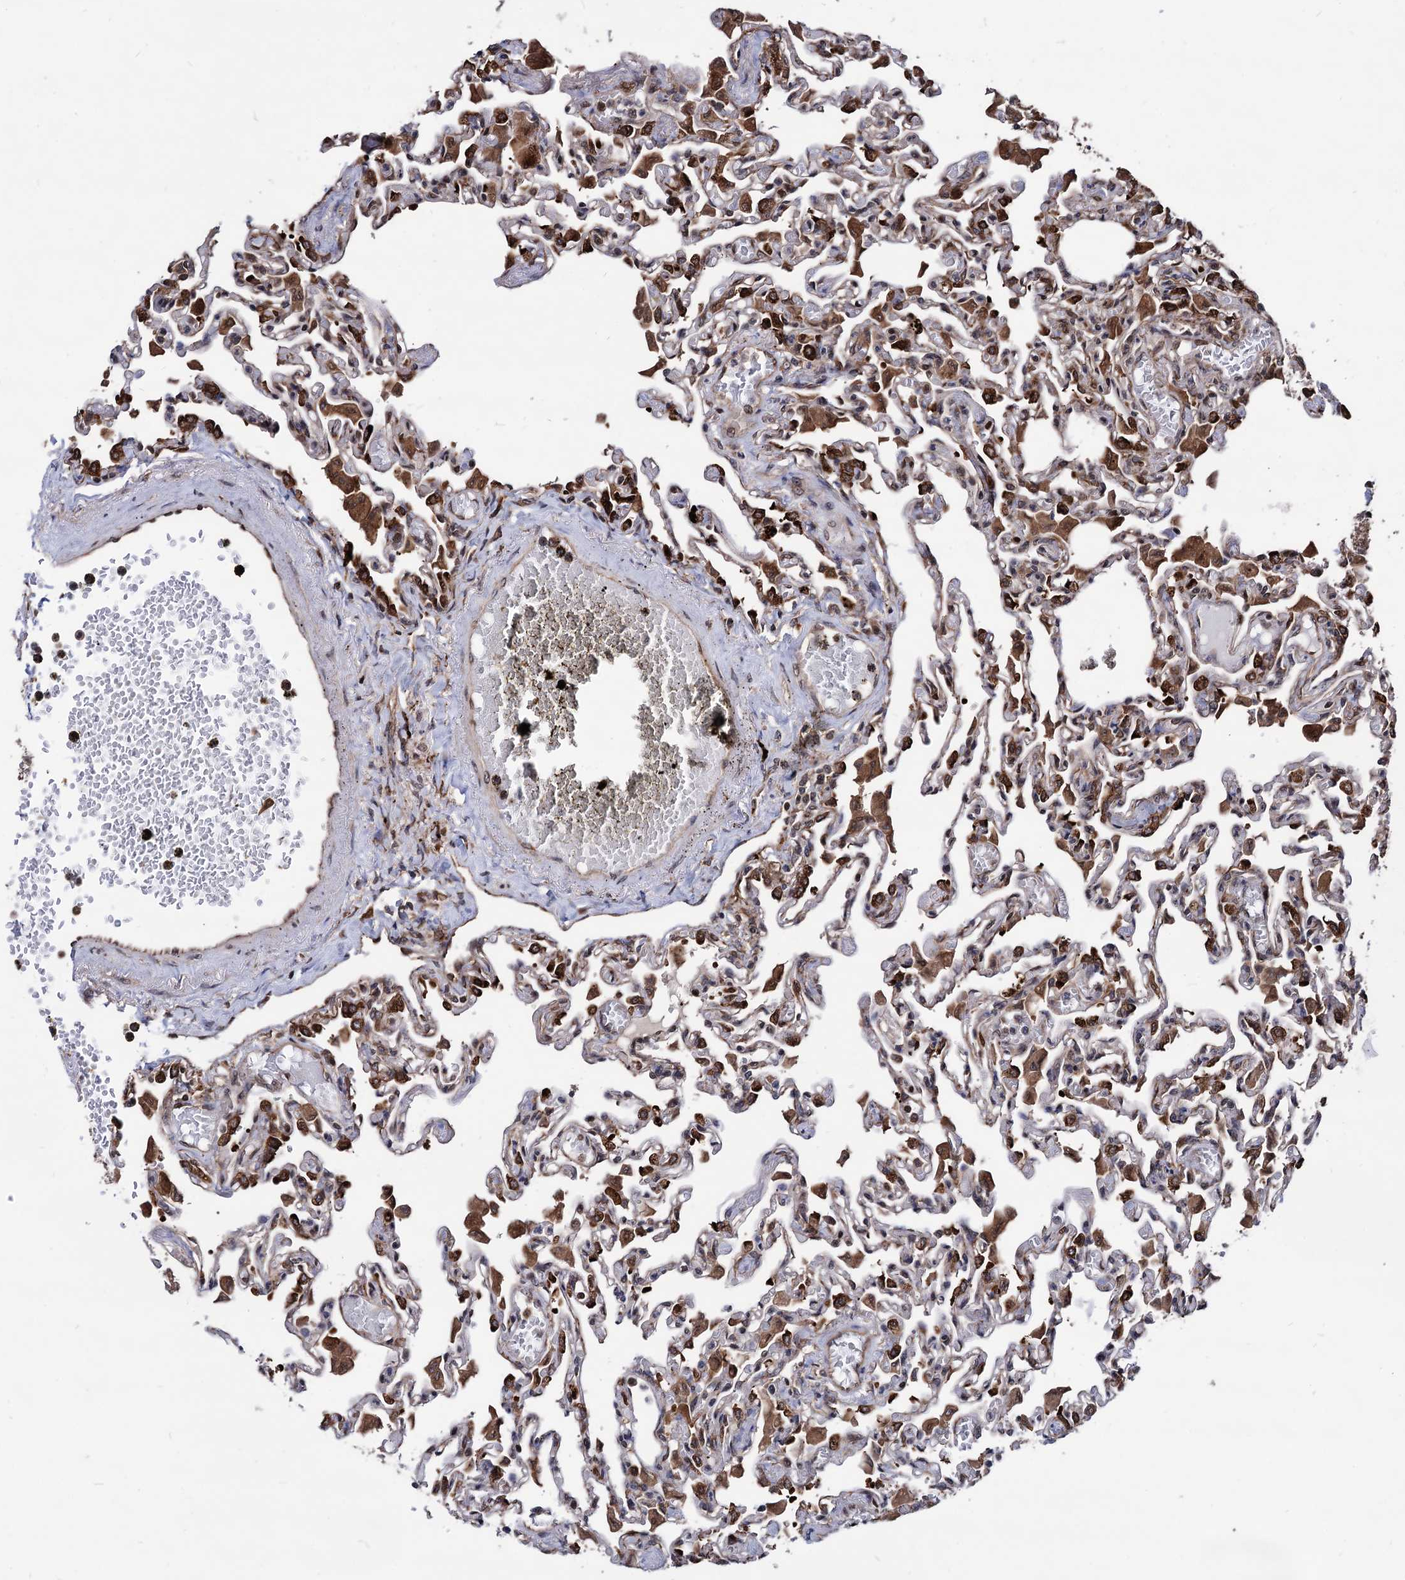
{"staining": {"intensity": "strong", "quantity": "25%-75%", "location": "cytoplasmic/membranous"}, "tissue": "lung", "cell_type": "Alveolar cells", "image_type": "normal", "snomed": [{"axis": "morphology", "description": "Normal tissue, NOS"}, {"axis": "topography", "description": "Bronchus"}, {"axis": "topography", "description": "Lung"}], "caption": "DAB (3,3'-diaminobenzidine) immunohistochemical staining of benign human lung exhibits strong cytoplasmic/membranous protein positivity in approximately 25%-75% of alveolar cells. (DAB (3,3'-diaminobenzidine) IHC, brown staining for protein, blue staining for nuclei).", "gene": "ANKRD12", "patient": {"sex": "female", "age": 49}}